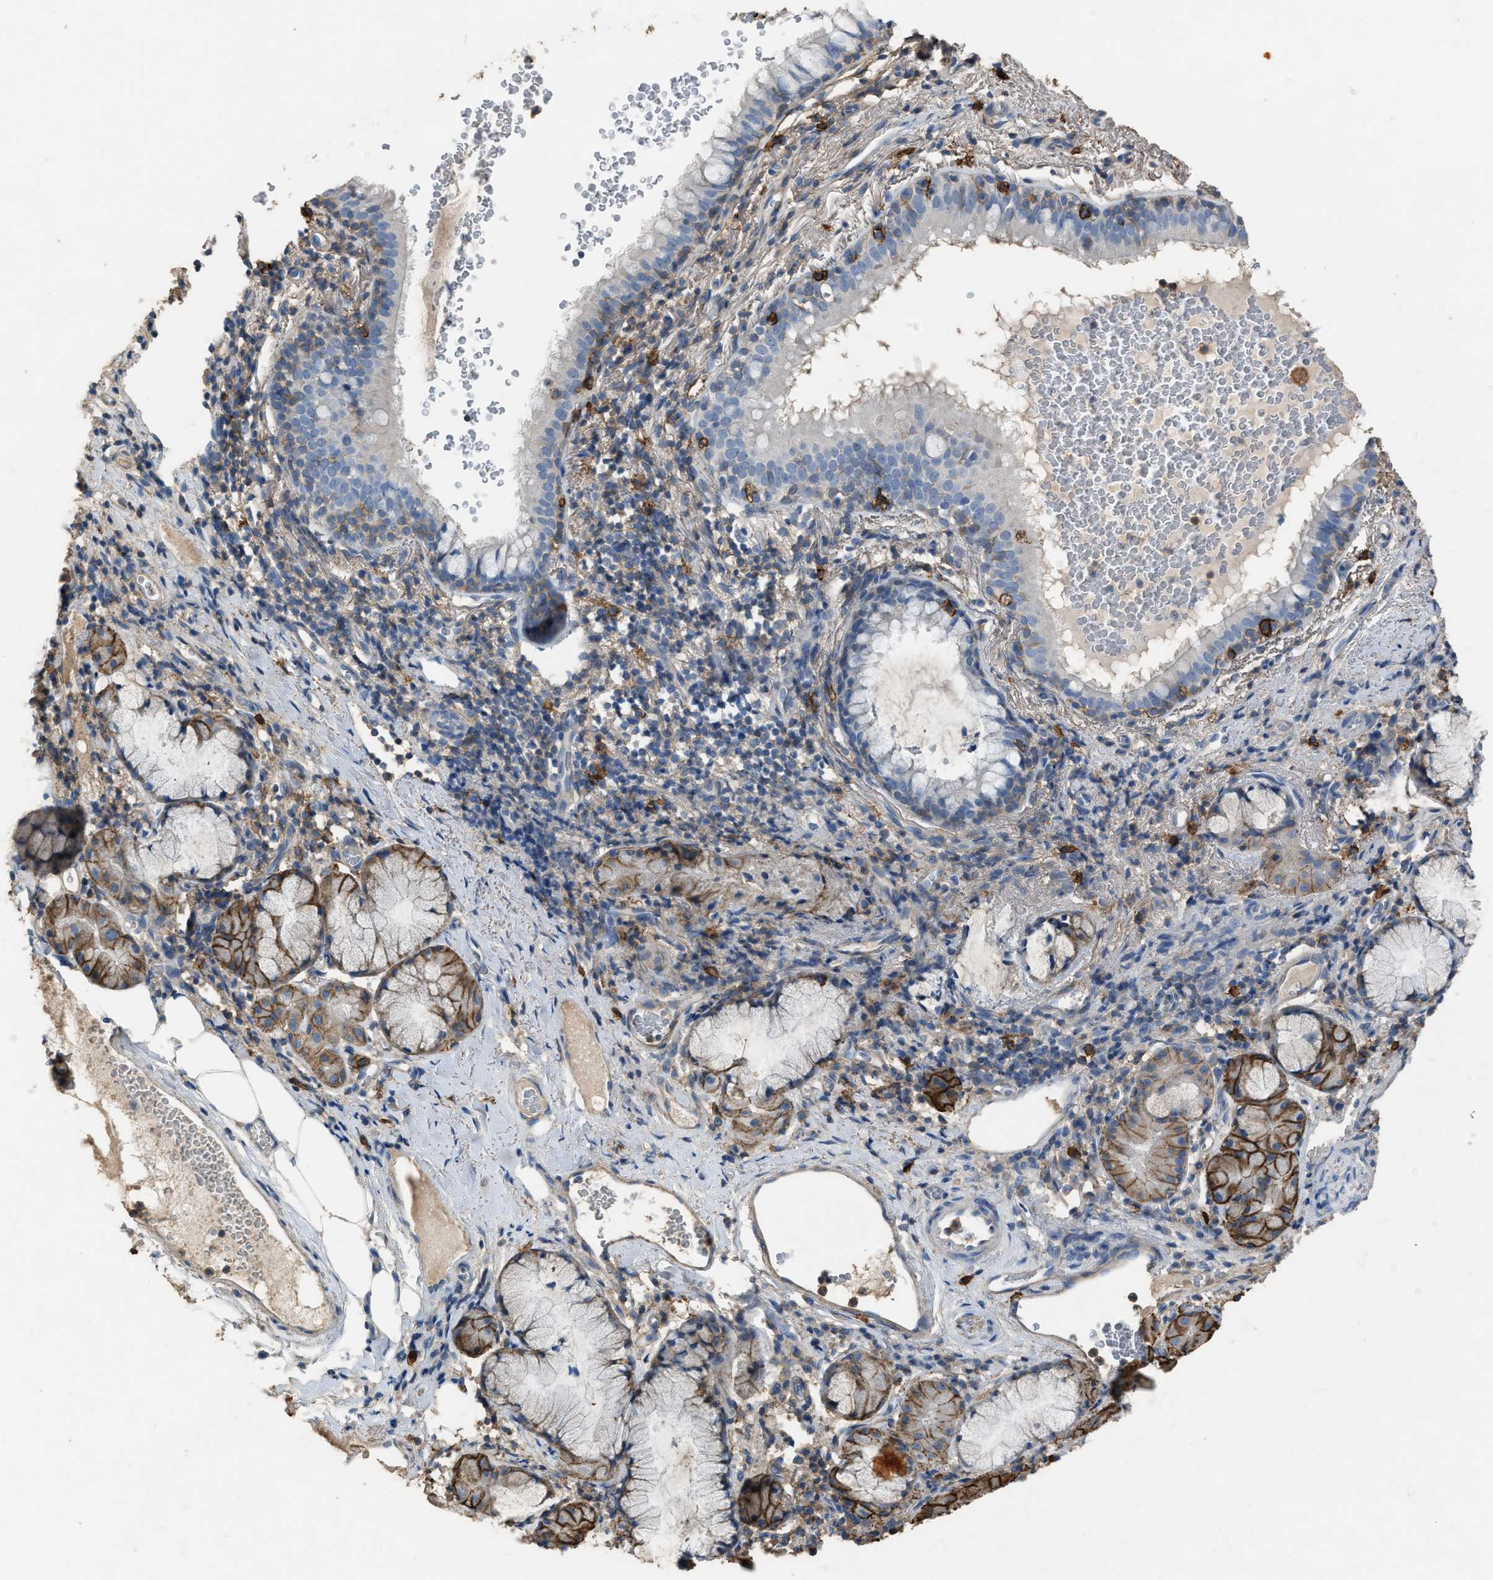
{"staining": {"intensity": "moderate", "quantity": "<25%", "location": "cytoplasmic/membranous"}, "tissue": "bronchus", "cell_type": "Respiratory epithelial cells", "image_type": "normal", "snomed": [{"axis": "morphology", "description": "Normal tissue, NOS"}, {"axis": "morphology", "description": "Inflammation, NOS"}, {"axis": "topography", "description": "Cartilage tissue"}, {"axis": "topography", "description": "Bronchus"}], "caption": "About <25% of respiratory epithelial cells in normal human bronchus reveal moderate cytoplasmic/membranous protein positivity as visualized by brown immunohistochemical staining.", "gene": "OR51E1", "patient": {"sex": "male", "age": 77}}